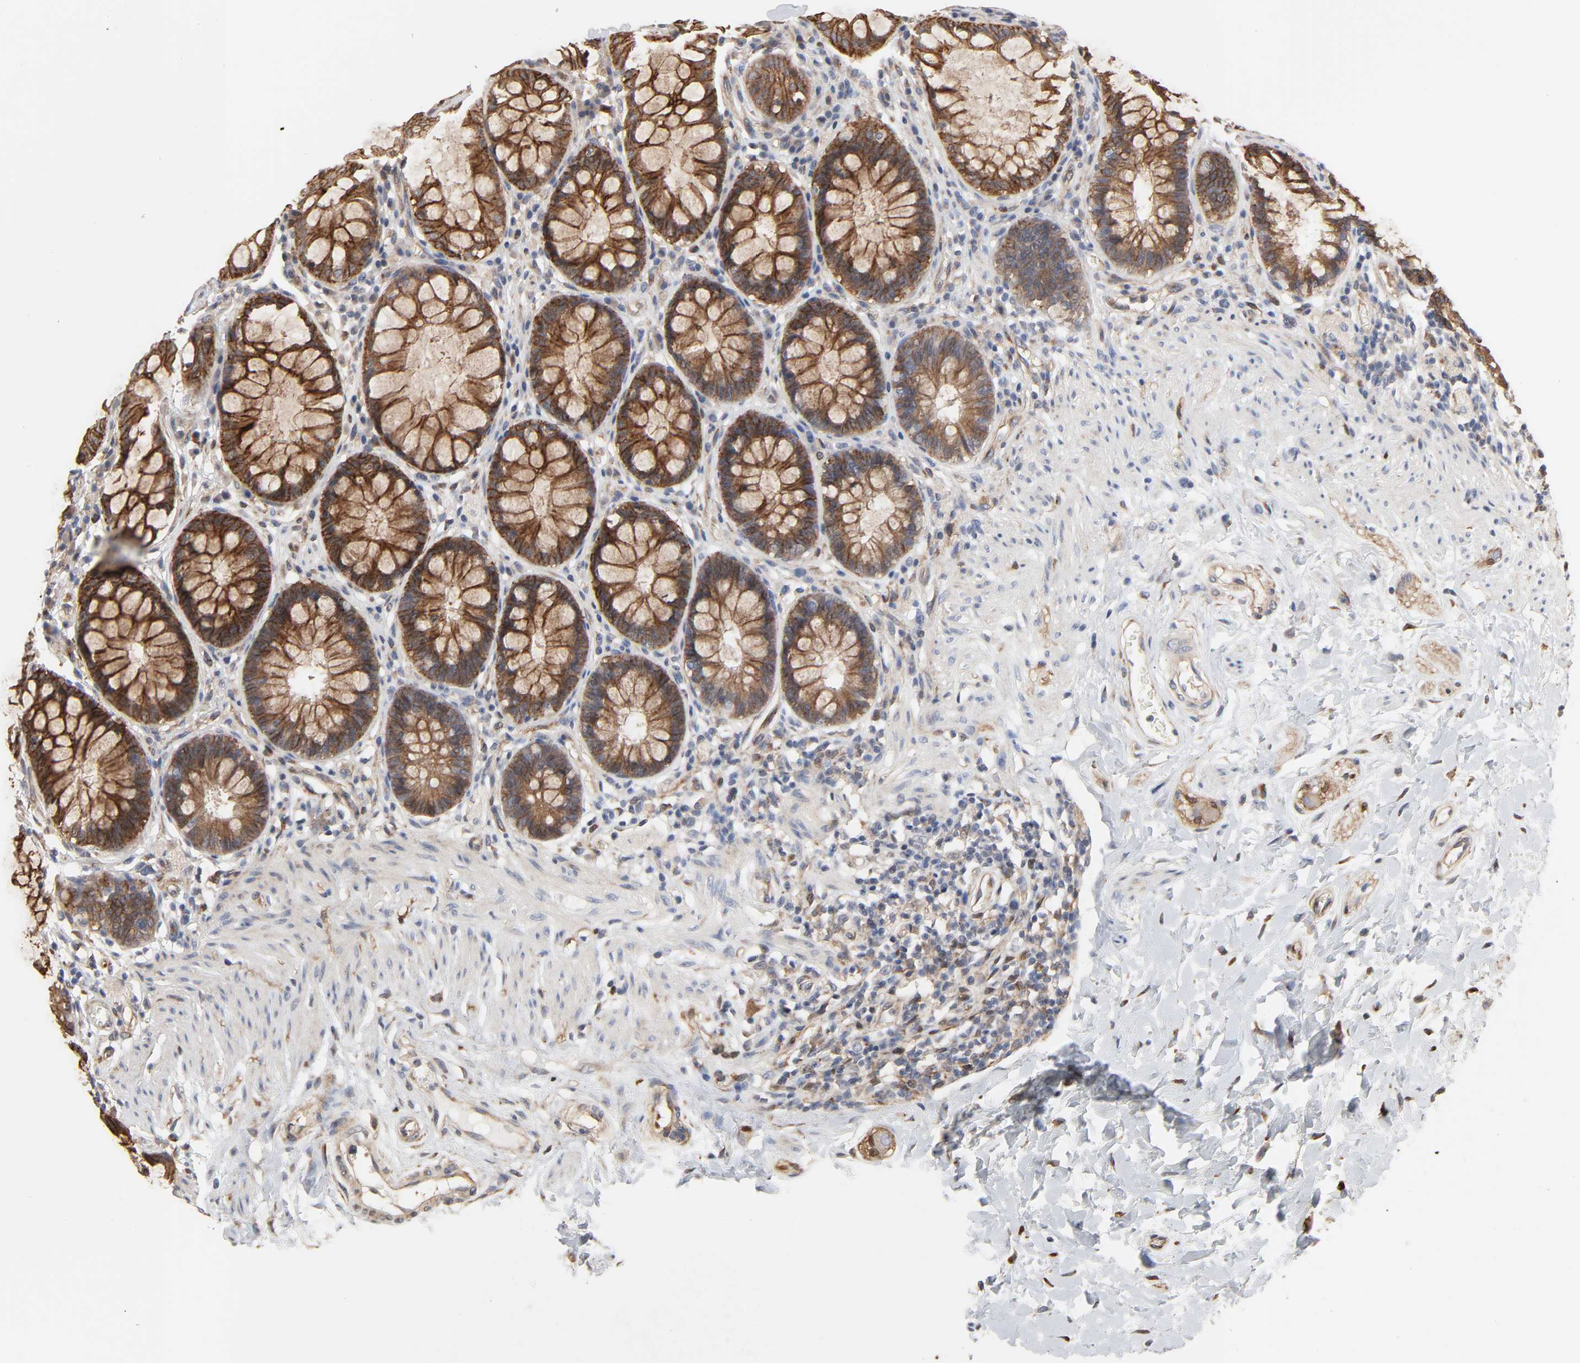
{"staining": {"intensity": "moderate", "quantity": ">75%", "location": "cytoplasmic/membranous"}, "tissue": "rectum", "cell_type": "Glandular cells", "image_type": "normal", "snomed": [{"axis": "morphology", "description": "Normal tissue, NOS"}, {"axis": "topography", "description": "Rectum"}], "caption": "Immunohistochemistry (DAB) staining of normal rectum exhibits moderate cytoplasmic/membranous protein expression in approximately >75% of glandular cells.", "gene": "NDRG2", "patient": {"sex": "female", "age": 46}}